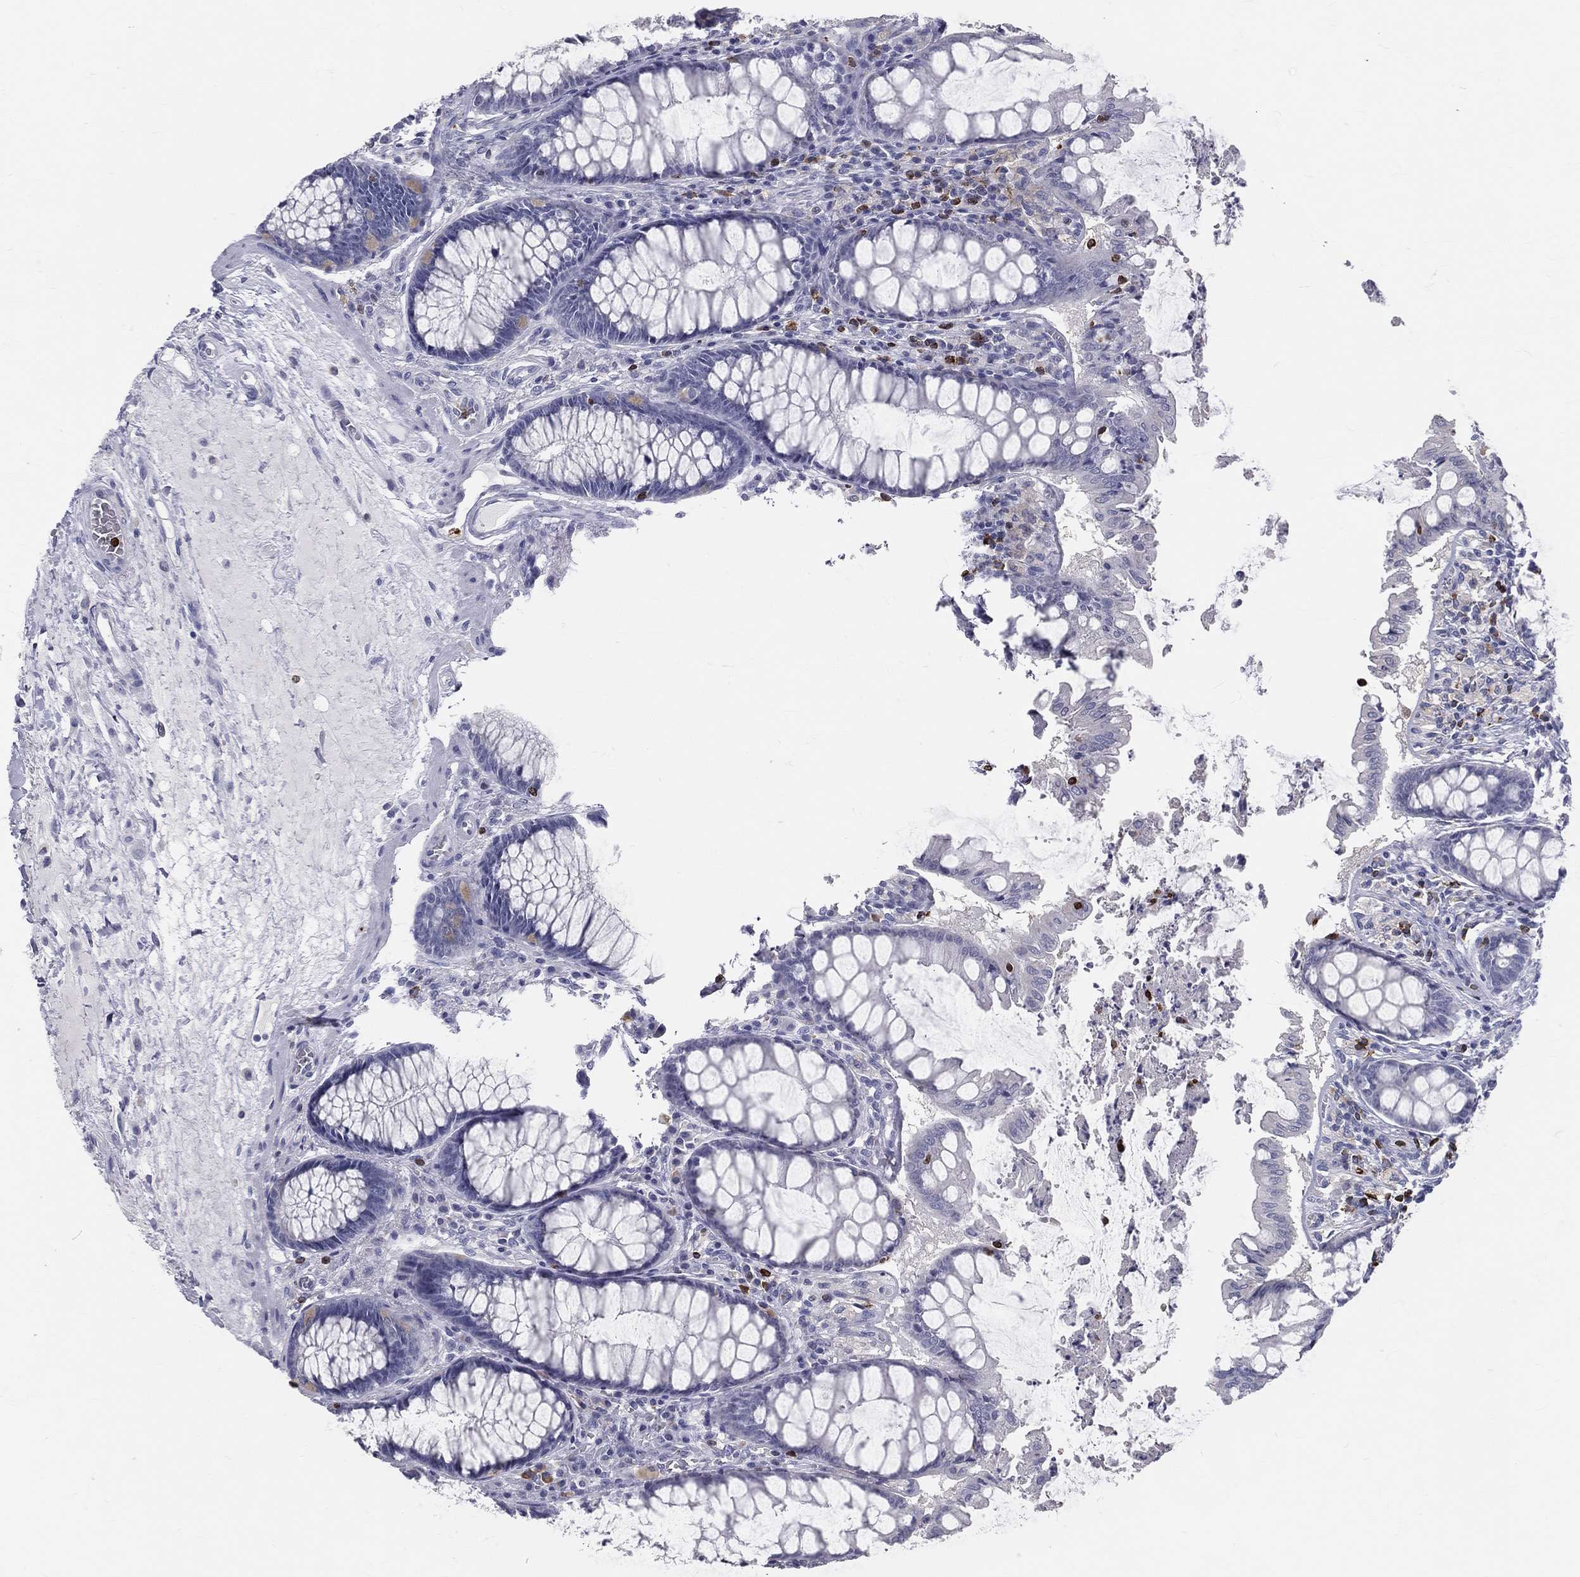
{"staining": {"intensity": "negative", "quantity": "none", "location": "none"}, "tissue": "colon", "cell_type": "Endothelial cells", "image_type": "normal", "snomed": [{"axis": "morphology", "description": "Normal tissue, NOS"}, {"axis": "topography", "description": "Colon"}], "caption": "Immunohistochemistry (IHC) of unremarkable colon displays no staining in endothelial cells.", "gene": "CTSW", "patient": {"sex": "female", "age": 65}}